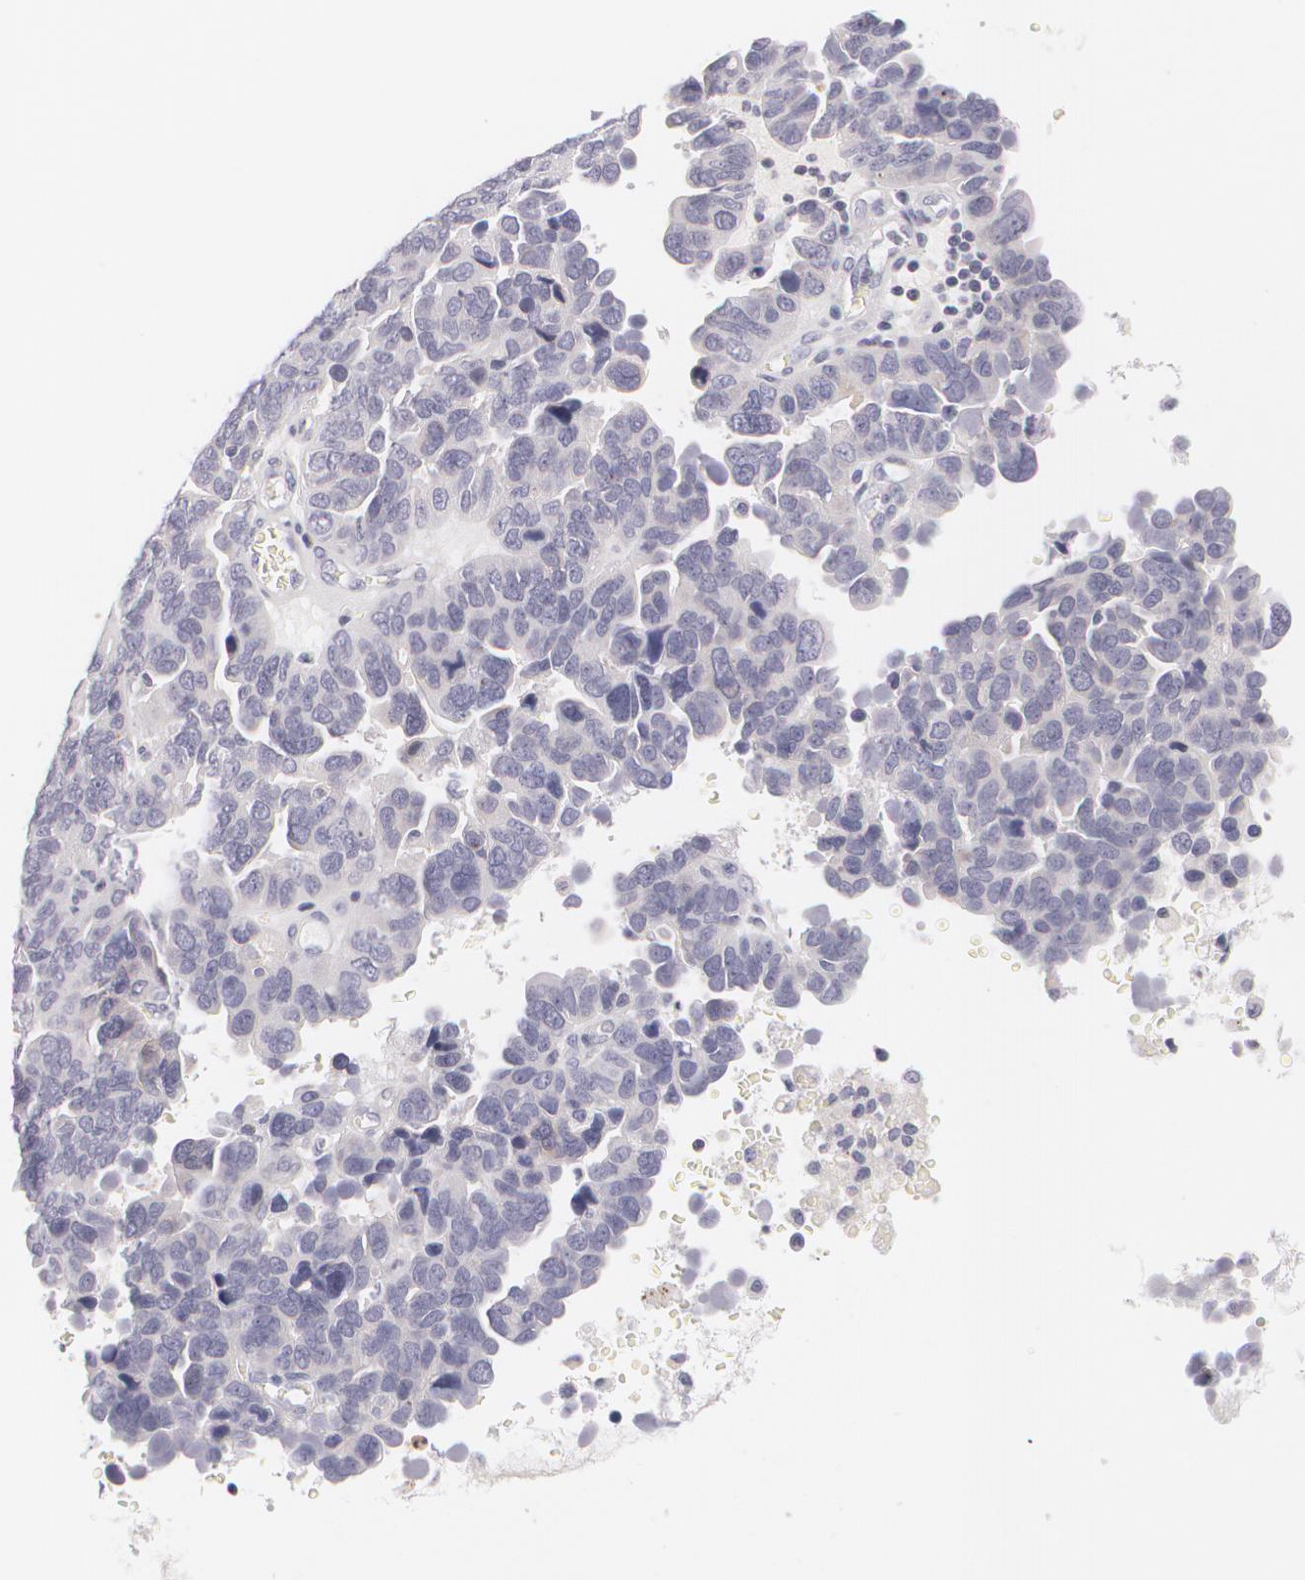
{"staining": {"intensity": "negative", "quantity": "none", "location": "none"}, "tissue": "ovarian cancer", "cell_type": "Tumor cells", "image_type": "cancer", "snomed": [{"axis": "morphology", "description": "Cystadenocarcinoma, serous, NOS"}, {"axis": "topography", "description": "Ovary"}], "caption": "Immunohistochemical staining of human serous cystadenocarcinoma (ovarian) reveals no significant staining in tumor cells. Brightfield microscopy of immunohistochemistry (IHC) stained with DAB (3,3'-diaminobenzidine) (brown) and hematoxylin (blue), captured at high magnification.", "gene": "FAM181A", "patient": {"sex": "female", "age": 64}}